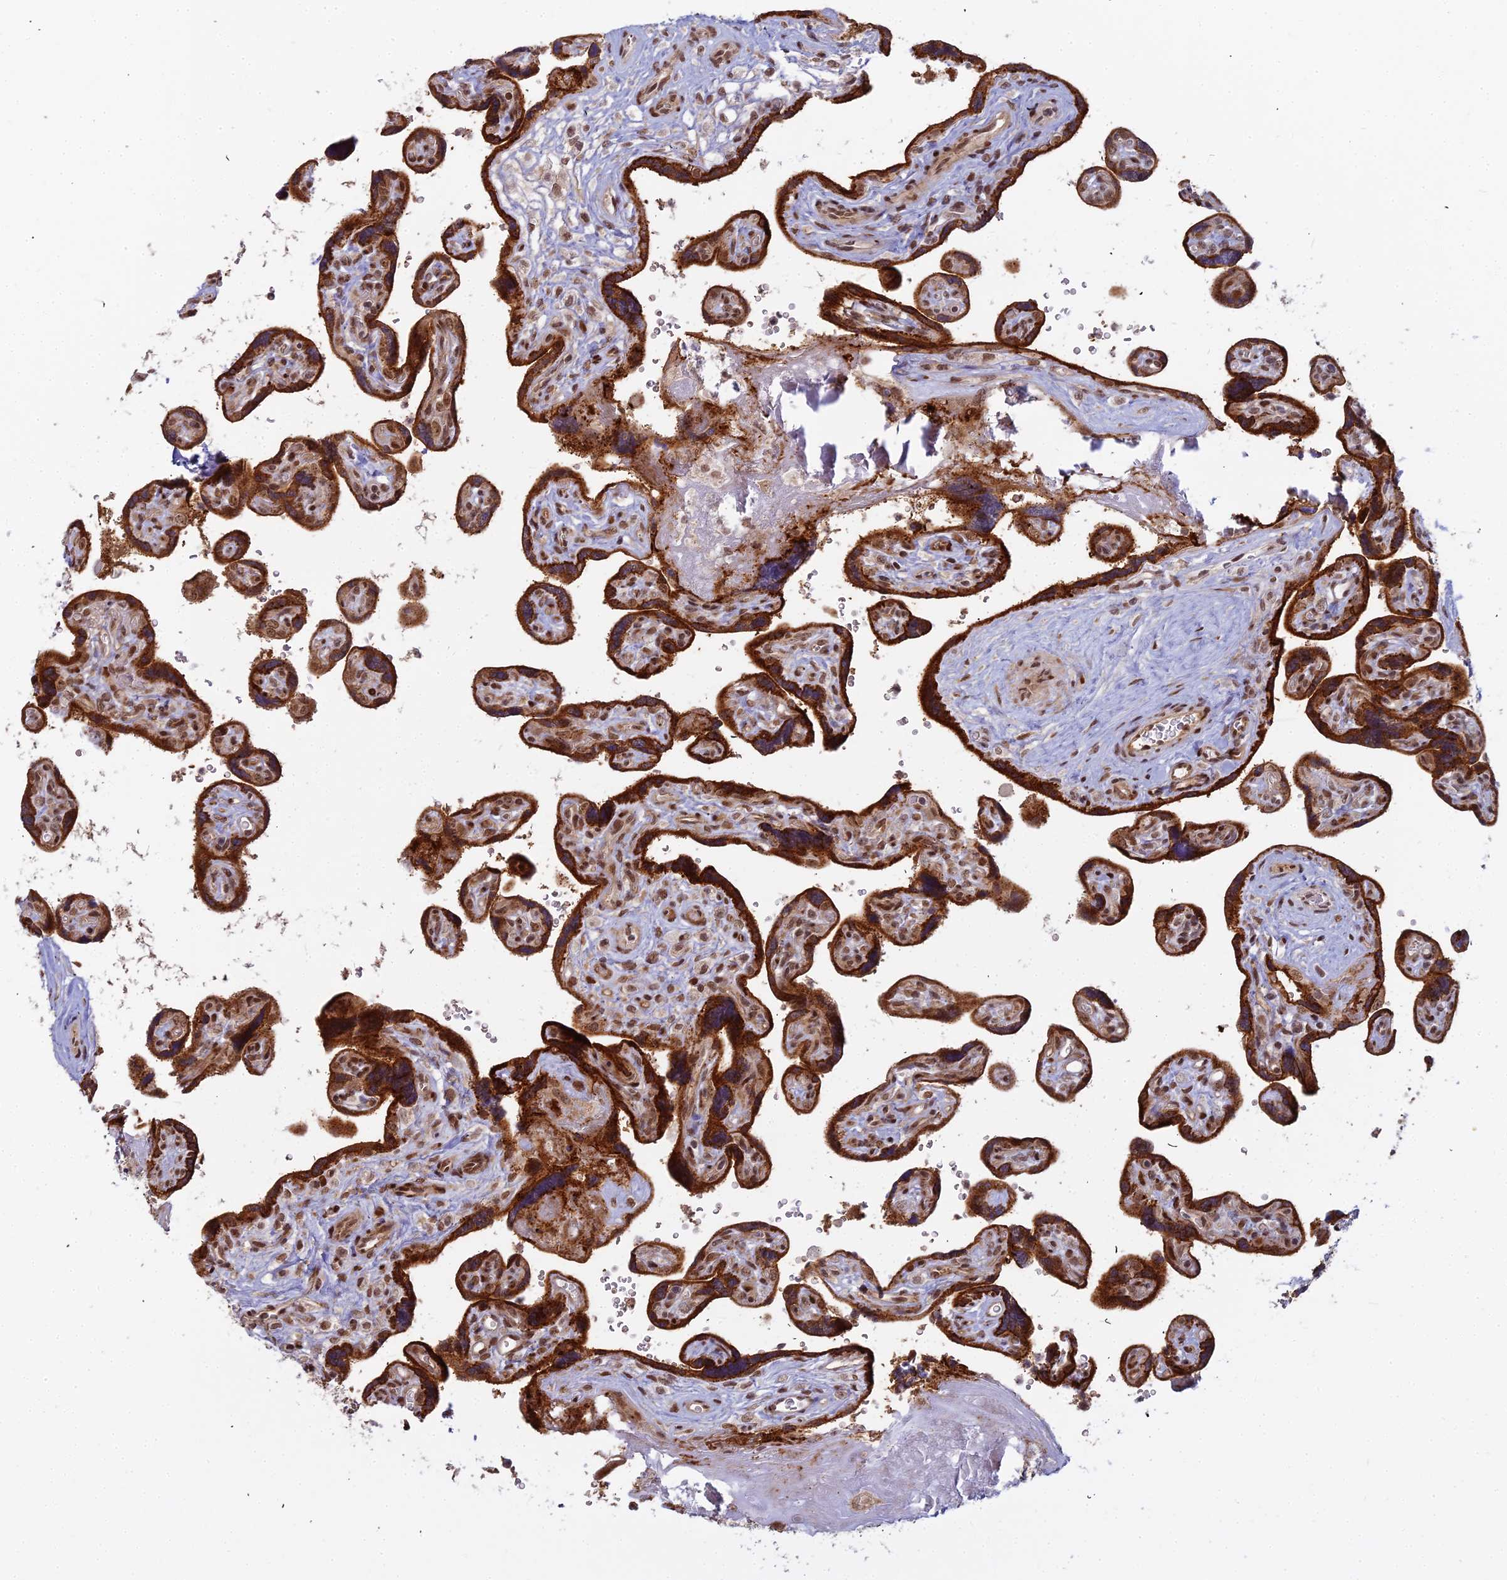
{"staining": {"intensity": "moderate", "quantity": ">75%", "location": "cytoplasmic/membranous,nuclear"}, "tissue": "placenta", "cell_type": "Decidual cells", "image_type": "normal", "snomed": [{"axis": "morphology", "description": "Normal tissue, NOS"}, {"axis": "topography", "description": "Placenta"}], "caption": "Immunohistochemical staining of normal placenta demonstrates medium levels of moderate cytoplasmic/membranous,nuclear positivity in approximately >75% of decidual cells.", "gene": "ABCA2", "patient": {"sex": "female", "age": 39}}